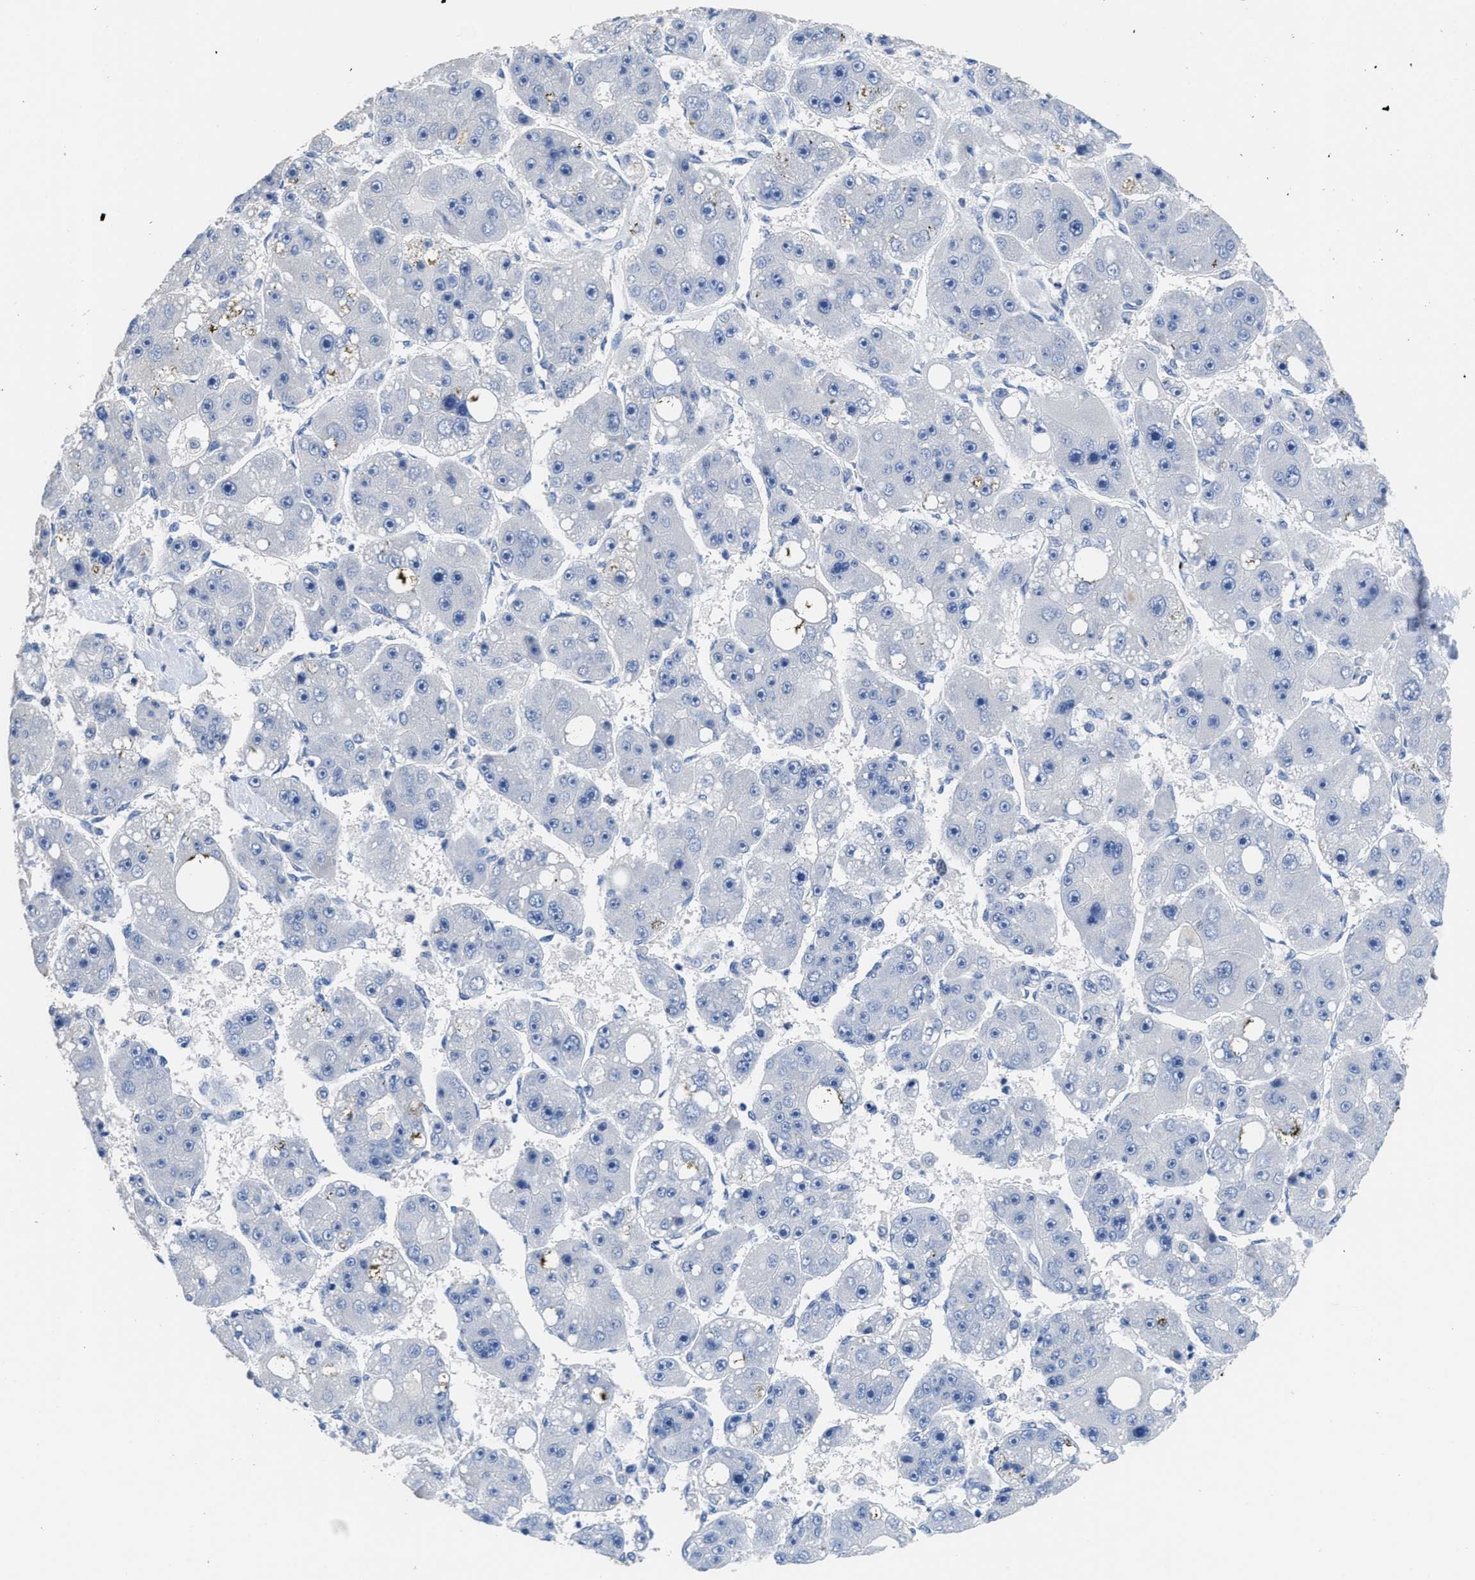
{"staining": {"intensity": "negative", "quantity": "none", "location": "none"}, "tissue": "liver cancer", "cell_type": "Tumor cells", "image_type": "cancer", "snomed": [{"axis": "morphology", "description": "Carcinoma, Hepatocellular, NOS"}, {"axis": "topography", "description": "Liver"}], "caption": "A micrograph of human liver hepatocellular carcinoma is negative for staining in tumor cells. (DAB (3,3'-diaminobenzidine) immunohistochemistry, high magnification).", "gene": "CA9", "patient": {"sex": "female", "age": 61}}